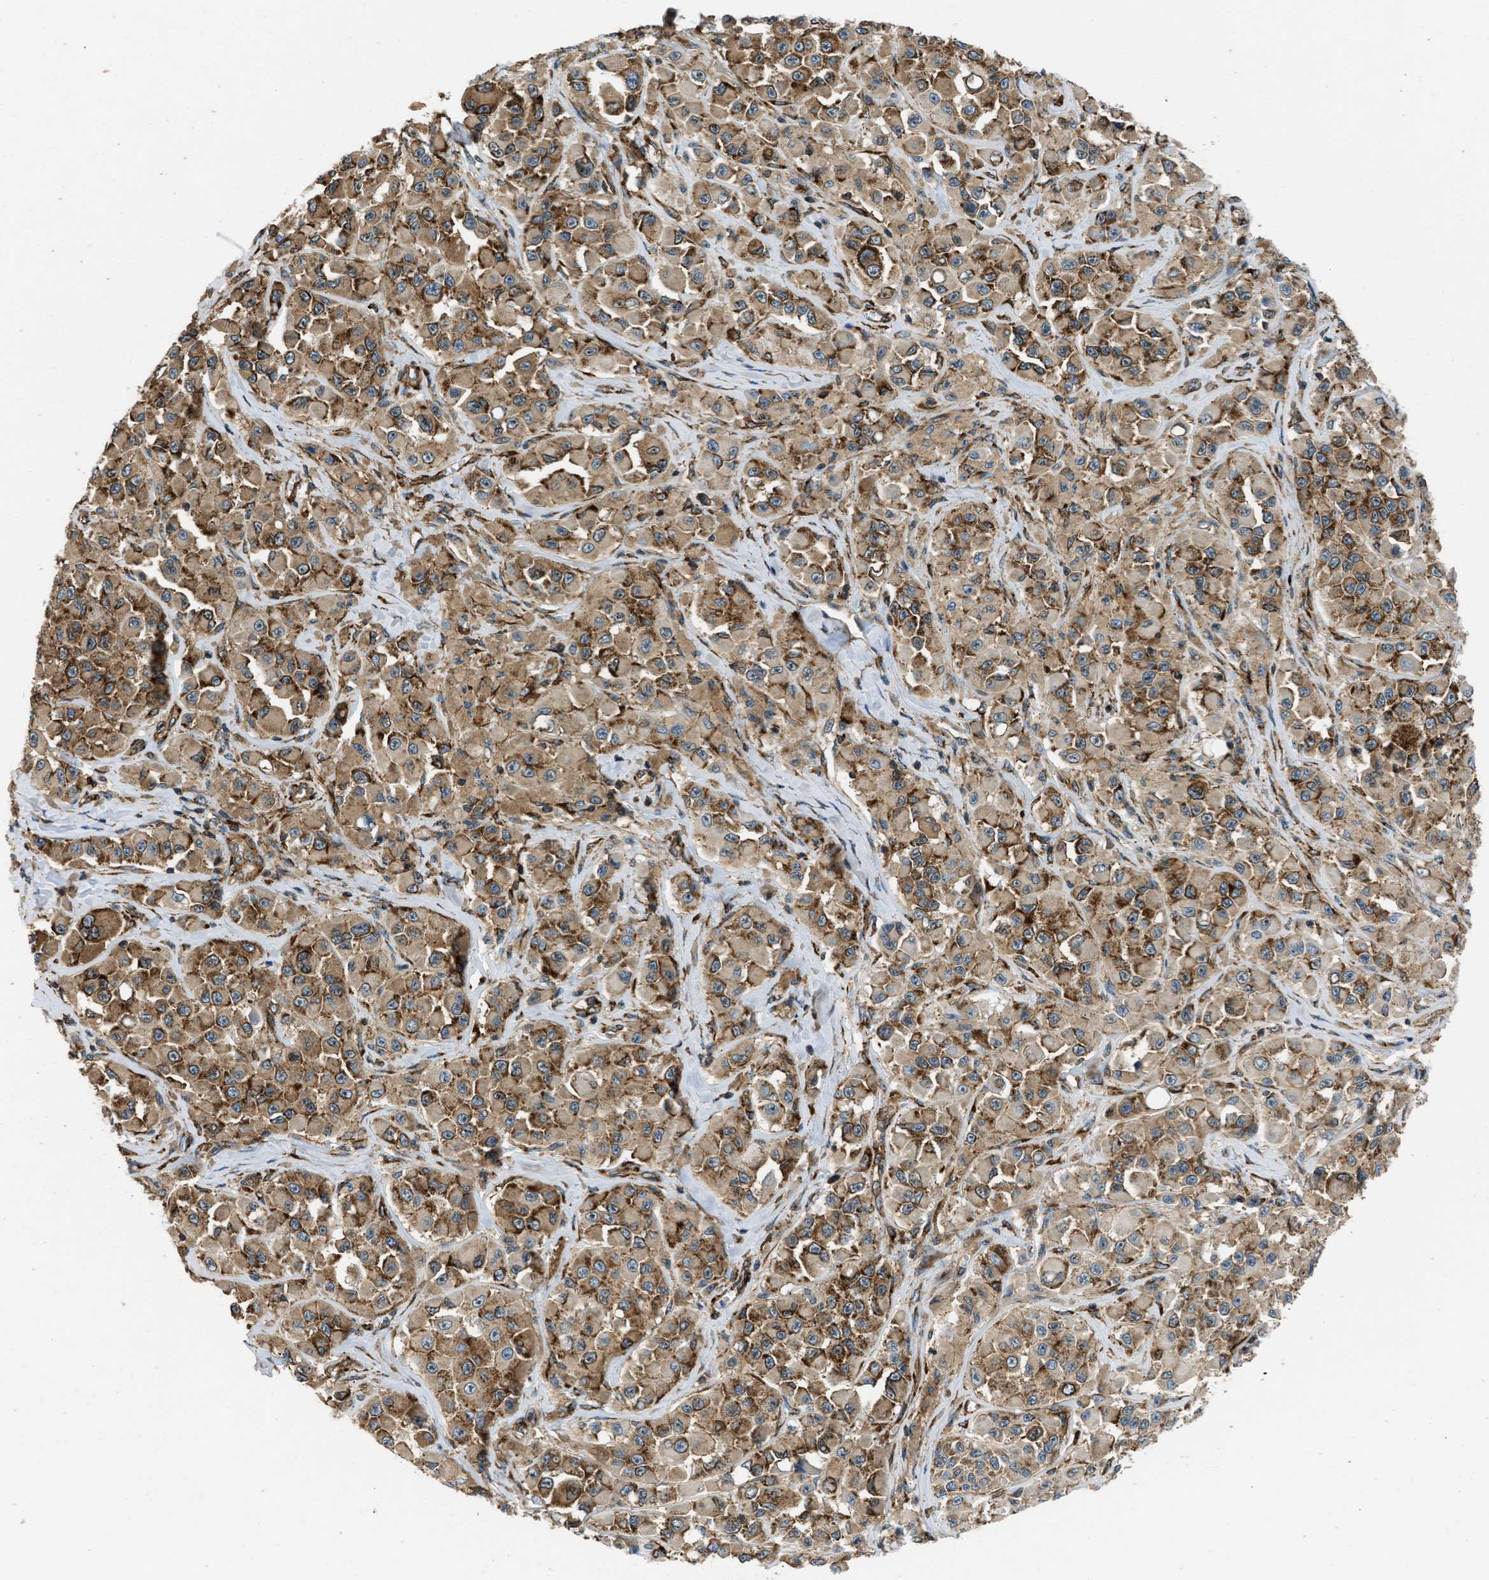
{"staining": {"intensity": "moderate", "quantity": ">75%", "location": "cytoplasmic/membranous"}, "tissue": "melanoma", "cell_type": "Tumor cells", "image_type": "cancer", "snomed": [{"axis": "morphology", "description": "Malignant melanoma, NOS"}, {"axis": "topography", "description": "Skin"}], "caption": "An immunohistochemistry (IHC) image of neoplastic tissue is shown. Protein staining in brown highlights moderate cytoplasmic/membranous positivity in melanoma within tumor cells. (IHC, brightfield microscopy, high magnification).", "gene": "SEPTIN2", "patient": {"sex": "male", "age": 84}}